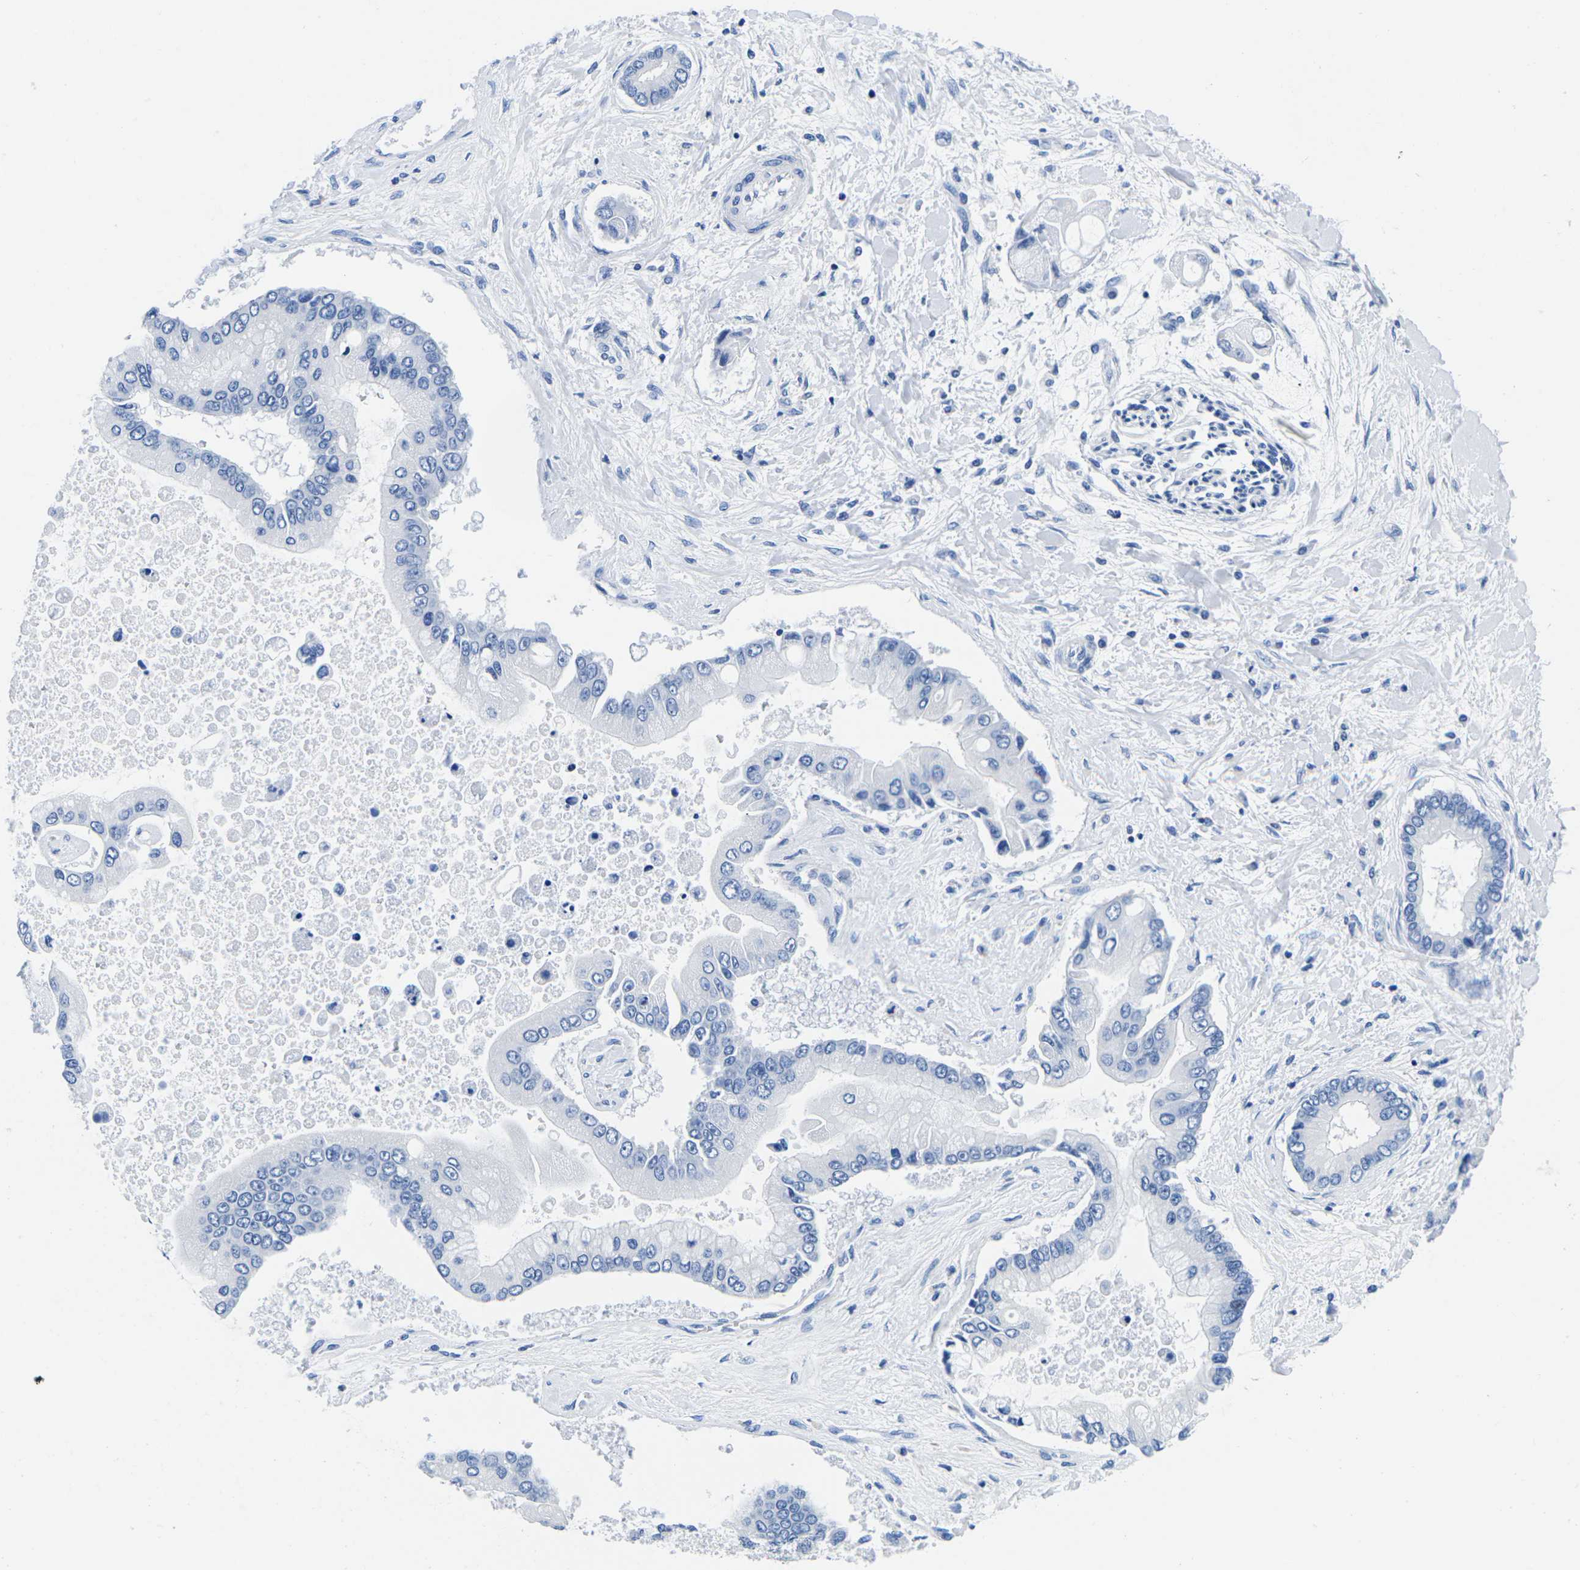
{"staining": {"intensity": "negative", "quantity": "none", "location": "none"}, "tissue": "liver cancer", "cell_type": "Tumor cells", "image_type": "cancer", "snomed": [{"axis": "morphology", "description": "Cholangiocarcinoma"}, {"axis": "topography", "description": "Liver"}], "caption": "There is no significant positivity in tumor cells of liver cancer.", "gene": "CYP1A2", "patient": {"sex": "male", "age": 50}}